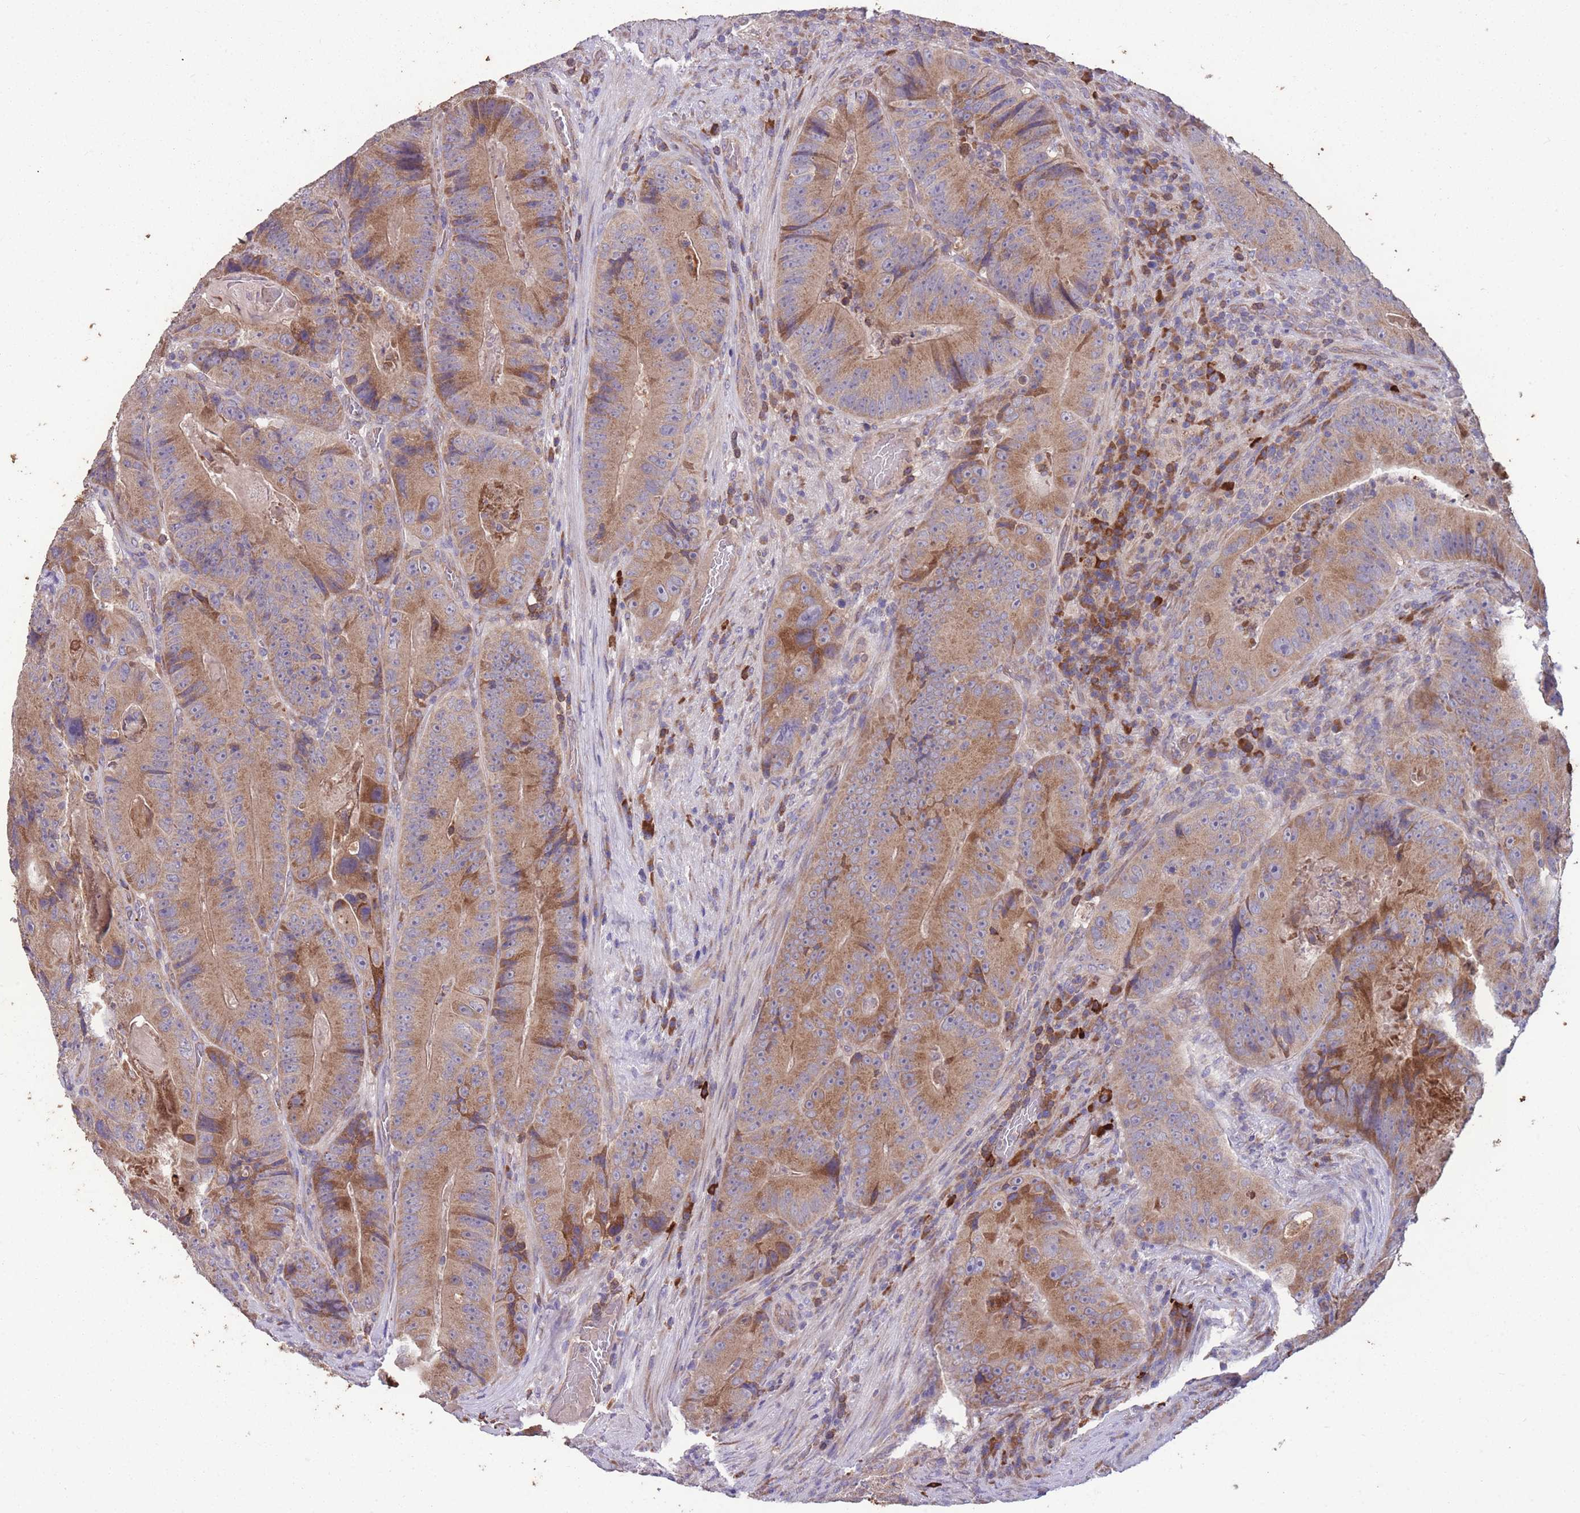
{"staining": {"intensity": "moderate", "quantity": ">75%", "location": "cytoplasmic/membranous"}, "tissue": "colorectal cancer", "cell_type": "Tumor cells", "image_type": "cancer", "snomed": [{"axis": "morphology", "description": "Adenocarcinoma, NOS"}, {"axis": "topography", "description": "Colon"}], "caption": "IHC (DAB) staining of human colorectal cancer (adenocarcinoma) exhibits moderate cytoplasmic/membranous protein staining in approximately >75% of tumor cells.", "gene": "STIM2", "patient": {"sex": "female", "age": 86}}